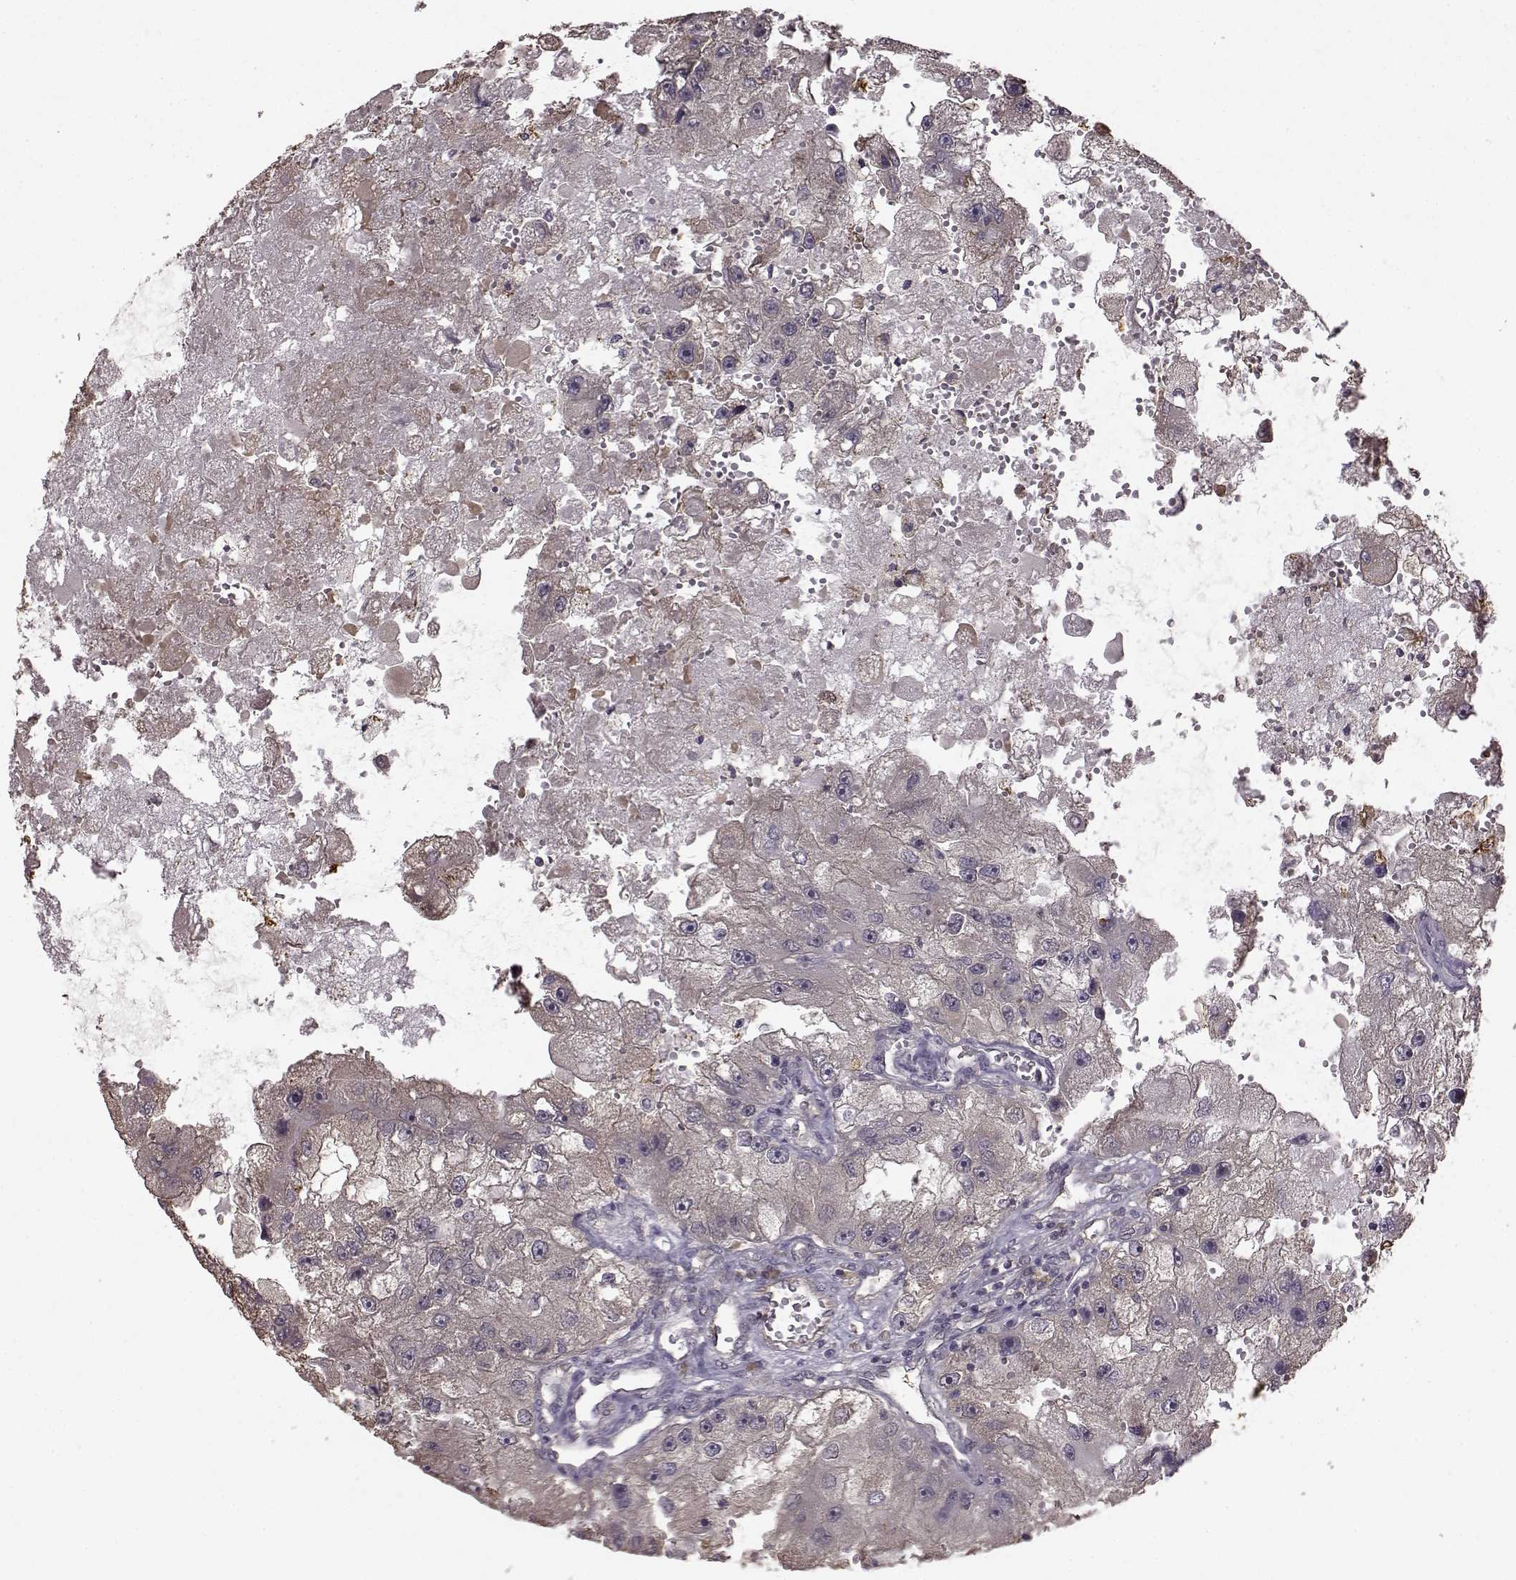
{"staining": {"intensity": "negative", "quantity": "none", "location": "none"}, "tissue": "renal cancer", "cell_type": "Tumor cells", "image_type": "cancer", "snomed": [{"axis": "morphology", "description": "Adenocarcinoma, NOS"}, {"axis": "topography", "description": "Kidney"}], "caption": "Immunohistochemical staining of renal adenocarcinoma demonstrates no significant expression in tumor cells.", "gene": "NME1-NME2", "patient": {"sex": "male", "age": 63}}